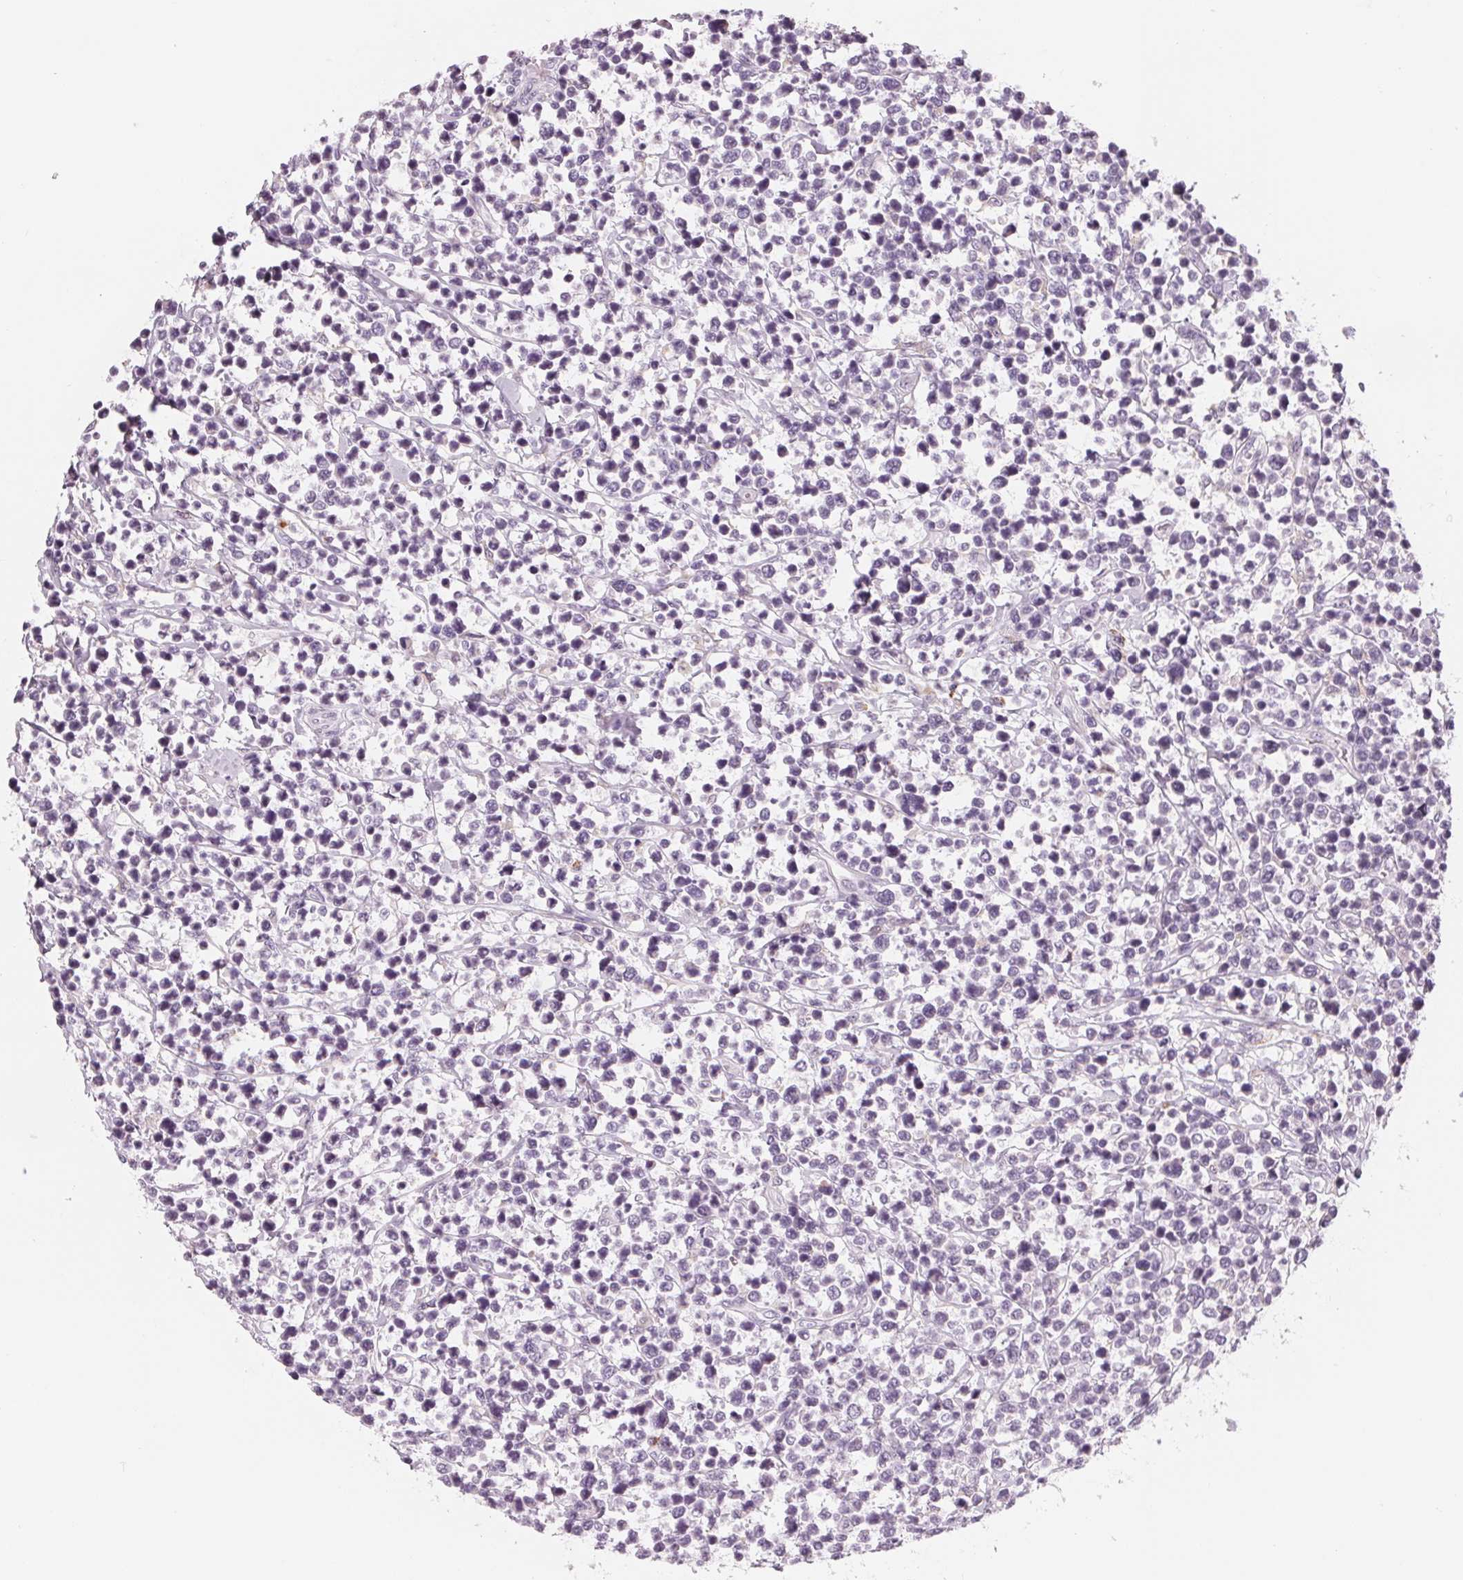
{"staining": {"intensity": "negative", "quantity": "none", "location": "none"}, "tissue": "lymphoma", "cell_type": "Tumor cells", "image_type": "cancer", "snomed": [{"axis": "morphology", "description": "Malignant lymphoma, non-Hodgkin's type, High grade"}, {"axis": "topography", "description": "Soft tissue"}], "caption": "IHC of human high-grade malignant lymphoma, non-Hodgkin's type demonstrates no expression in tumor cells.", "gene": "IL9R", "patient": {"sex": "female", "age": 56}}